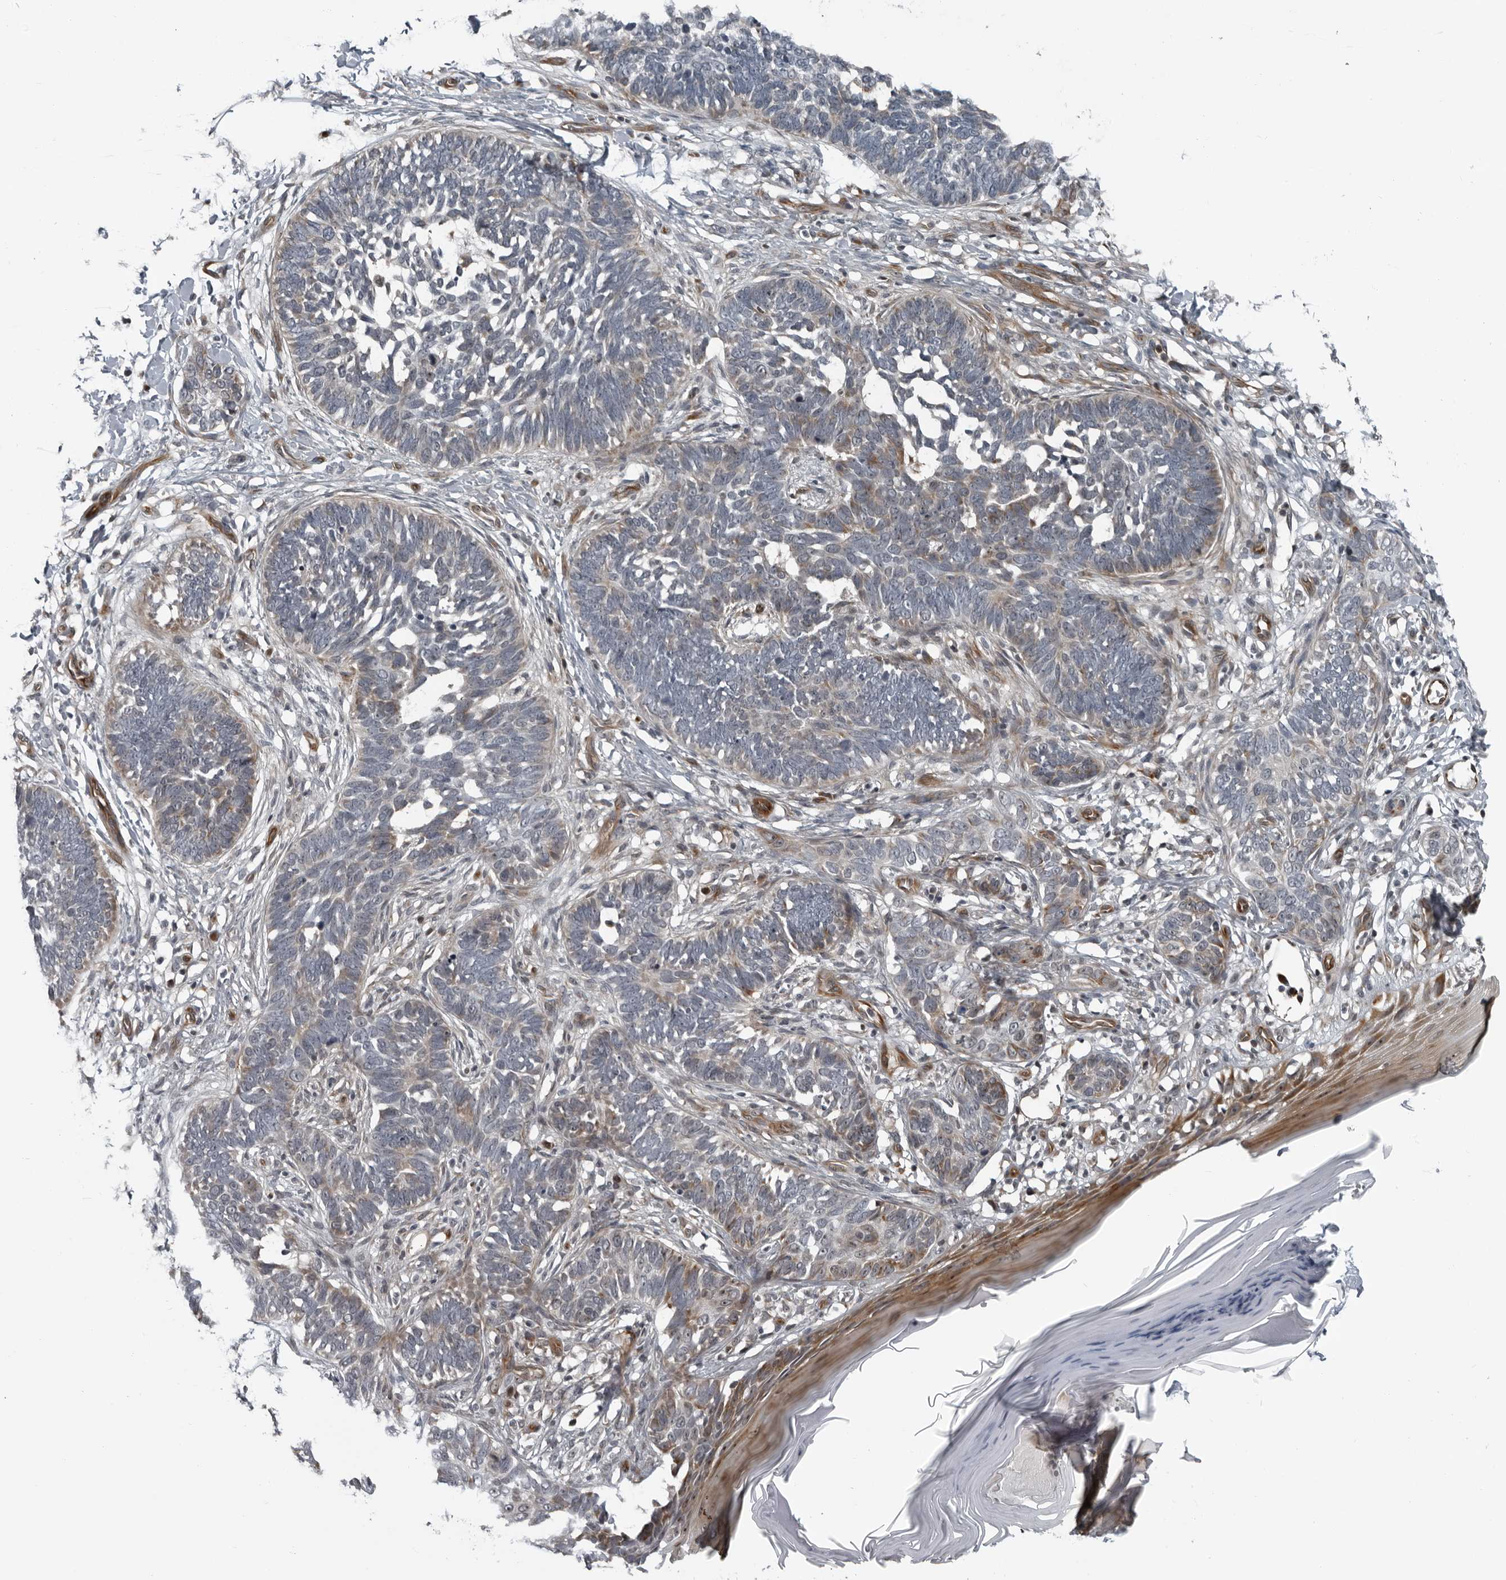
{"staining": {"intensity": "weak", "quantity": "25%-75%", "location": "cytoplasmic/membranous"}, "tissue": "skin cancer", "cell_type": "Tumor cells", "image_type": "cancer", "snomed": [{"axis": "morphology", "description": "Normal tissue, NOS"}, {"axis": "morphology", "description": "Basal cell carcinoma"}, {"axis": "topography", "description": "Skin"}], "caption": "Immunohistochemistry (IHC) of human skin basal cell carcinoma demonstrates low levels of weak cytoplasmic/membranous expression in about 25%-75% of tumor cells.", "gene": "FAM102B", "patient": {"sex": "male", "age": 77}}